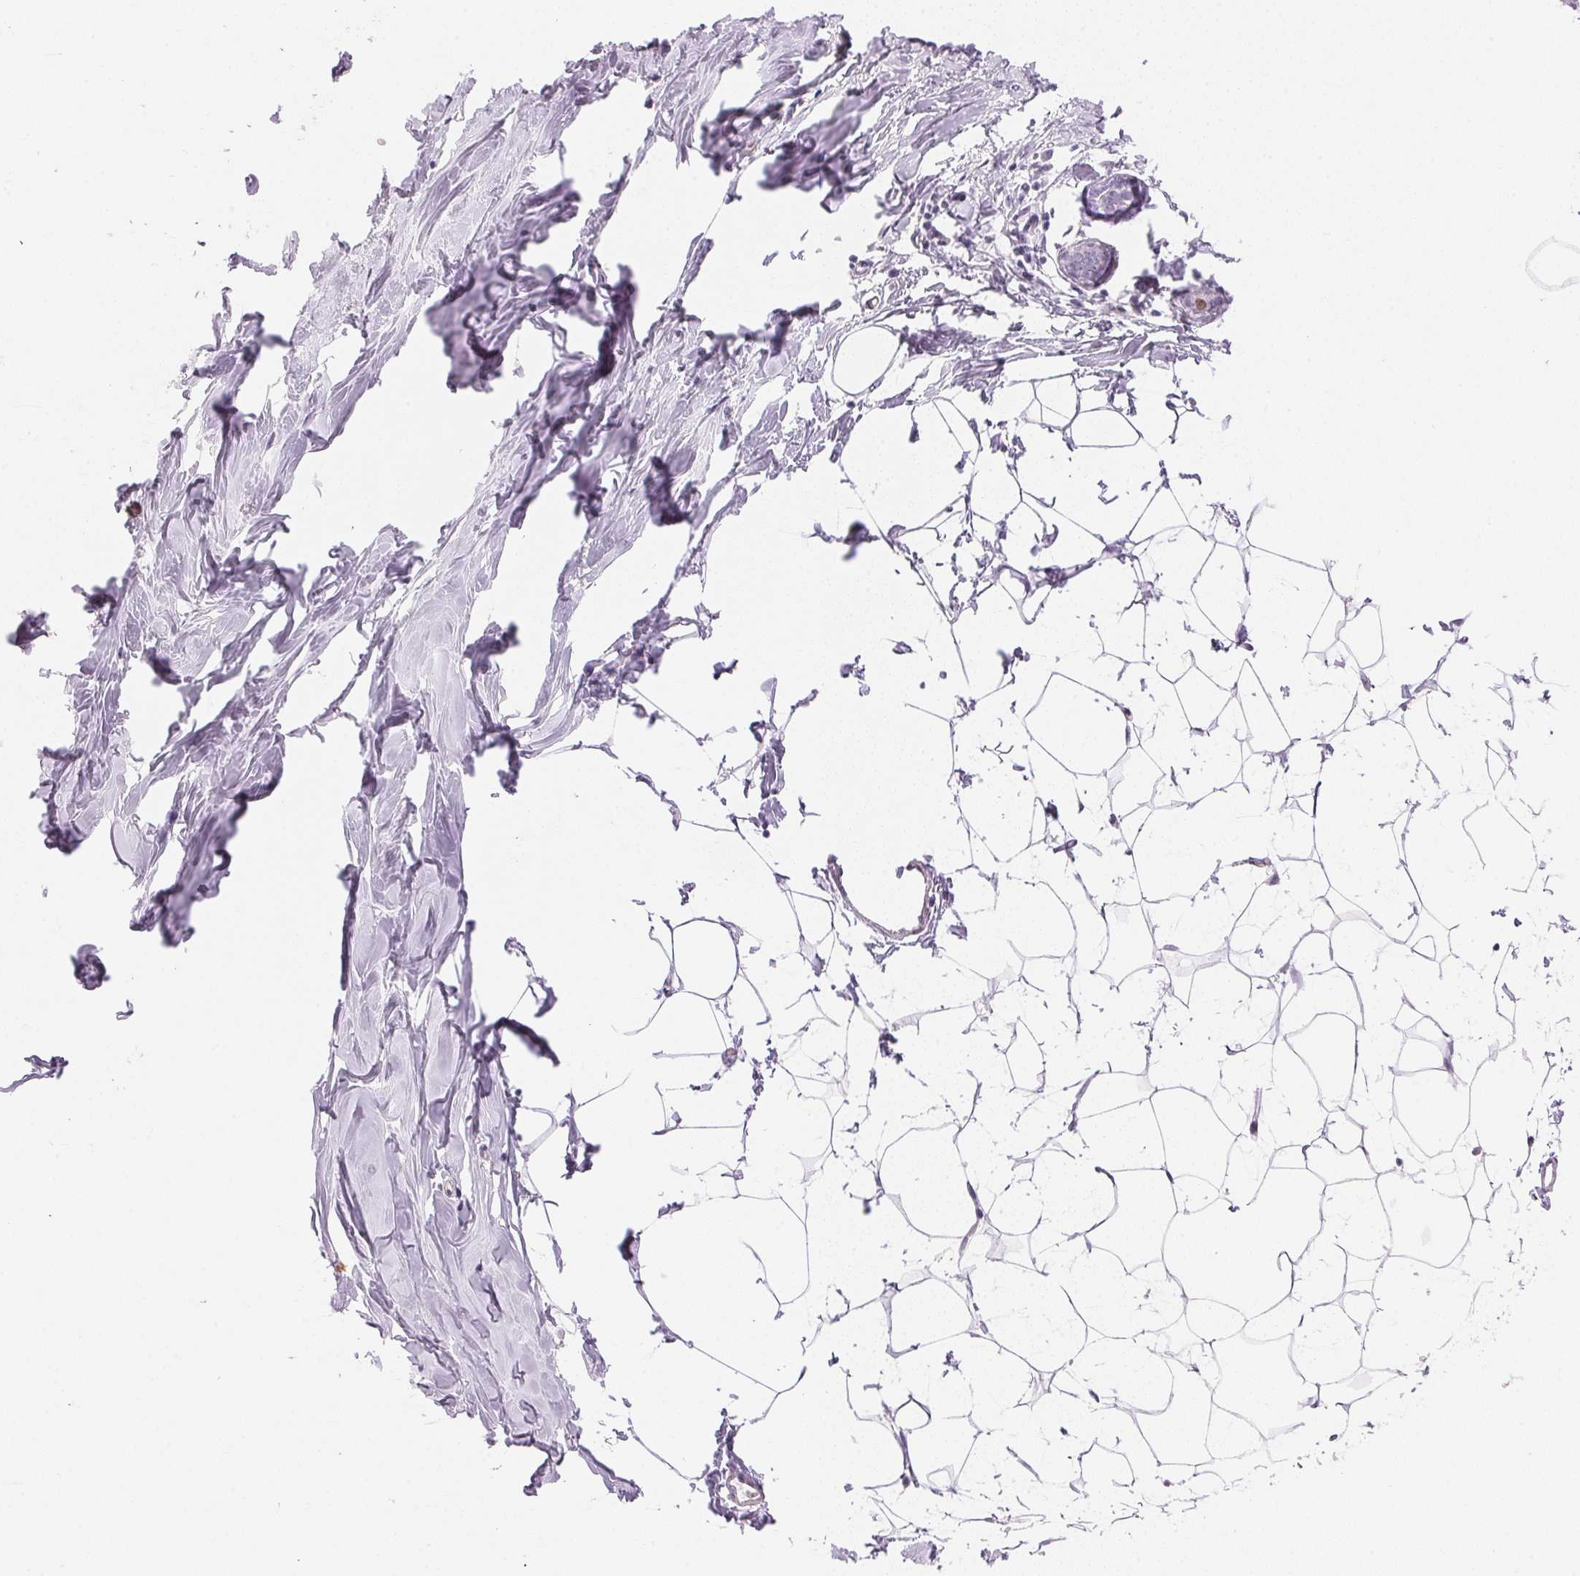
{"staining": {"intensity": "negative", "quantity": "none", "location": "none"}, "tissue": "breast", "cell_type": "Adipocytes", "image_type": "normal", "snomed": [{"axis": "morphology", "description": "Normal tissue, NOS"}, {"axis": "topography", "description": "Breast"}], "caption": "IHC of normal human breast shows no staining in adipocytes.", "gene": "SMTN", "patient": {"sex": "female", "age": 27}}